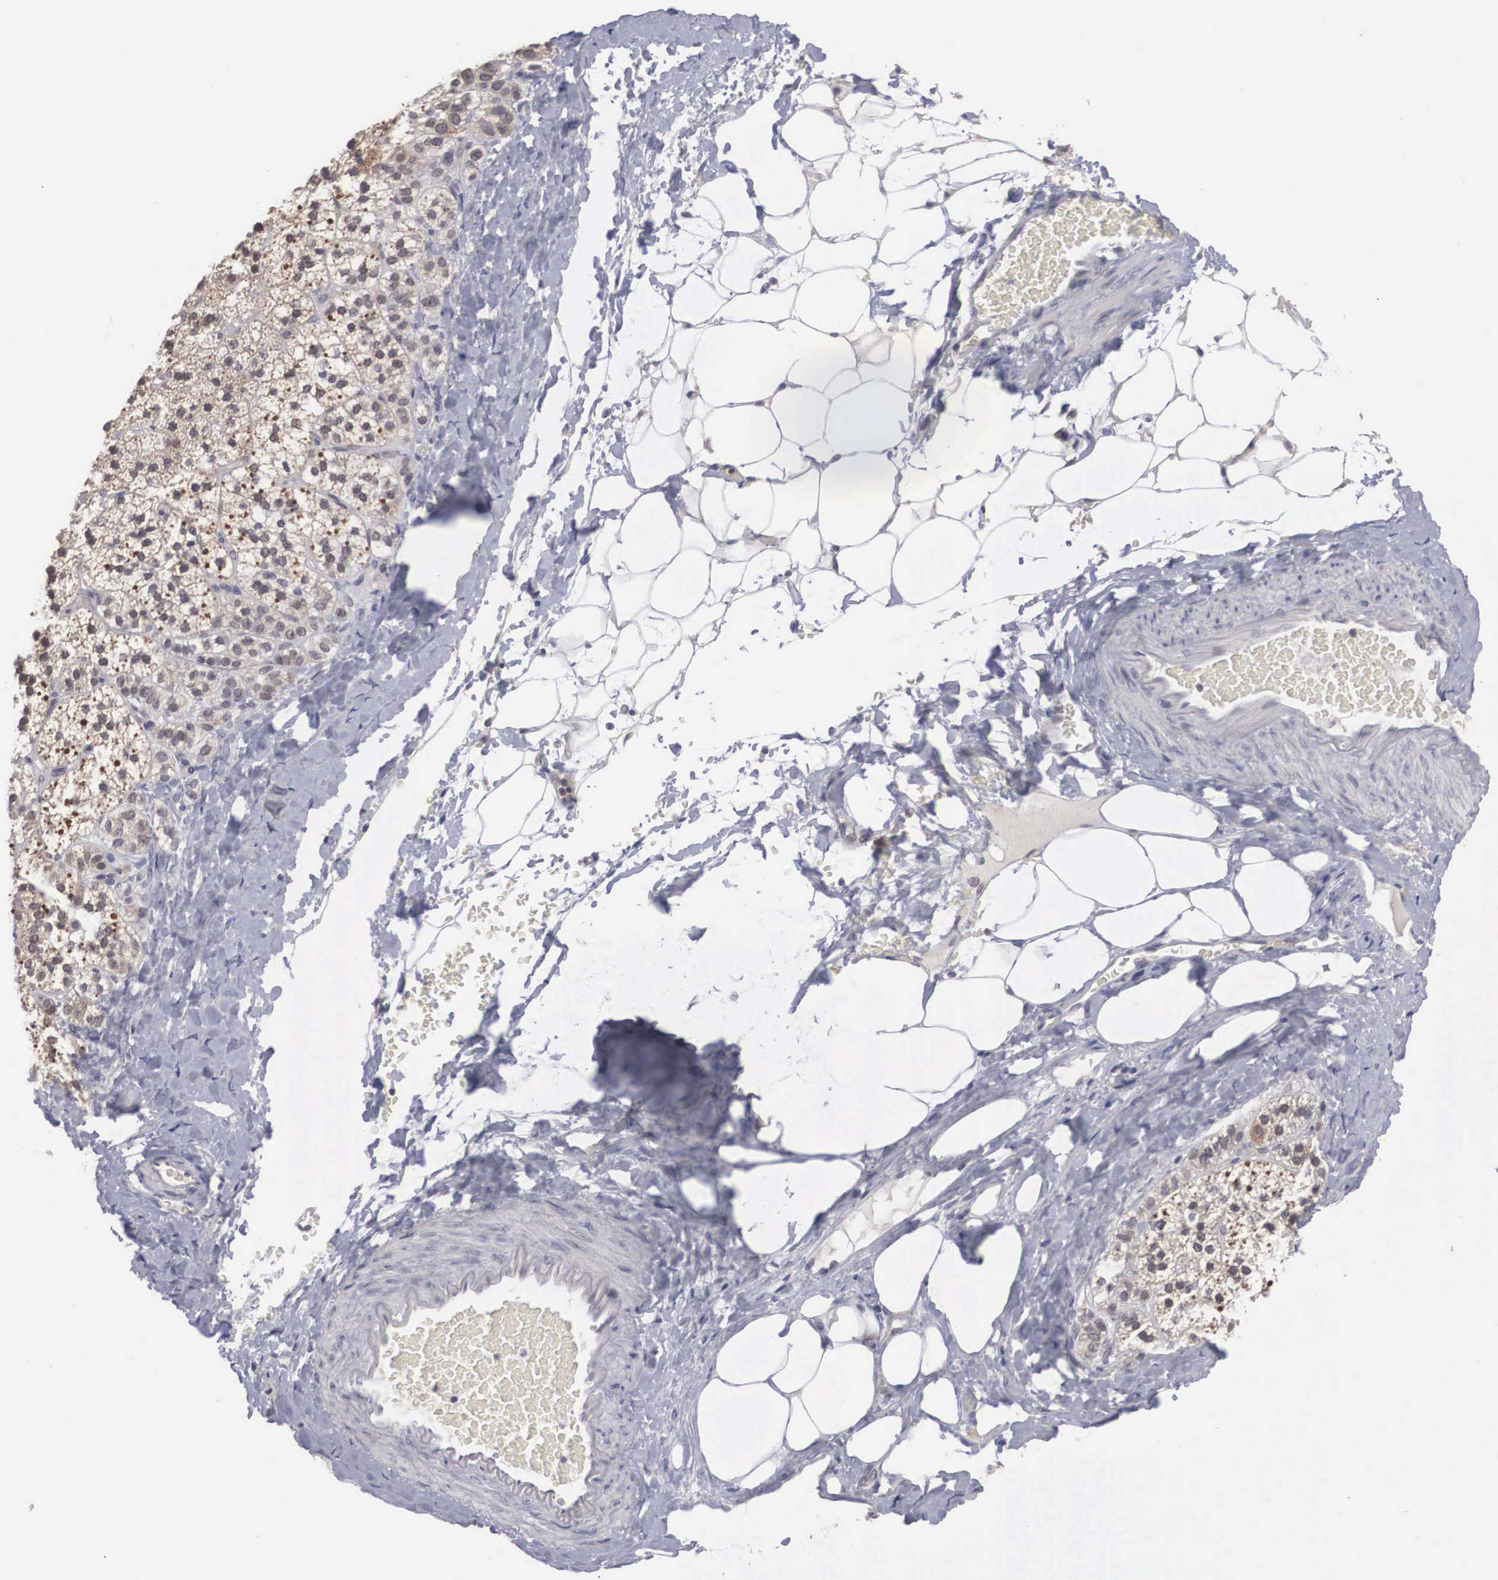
{"staining": {"intensity": "weak", "quantity": ">75%", "location": "cytoplasmic/membranous"}, "tissue": "adrenal gland", "cell_type": "Glandular cells", "image_type": "normal", "snomed": [{"axis": "morphology", "description": "Normal tissue, NOS"}, {"axis": "topography", "description": "Adrenal gland"}], "caption": "Protein expression analysis of unremarkable human adrenal gland reveals weak cytoplasmic/membranous staining in approximately >75% of glandular cells. The protein of interest is shown in brown color, while the nuclei are stained blue.", "gene": "WDR89", "patient": {"sex": "male", "age": 53}}